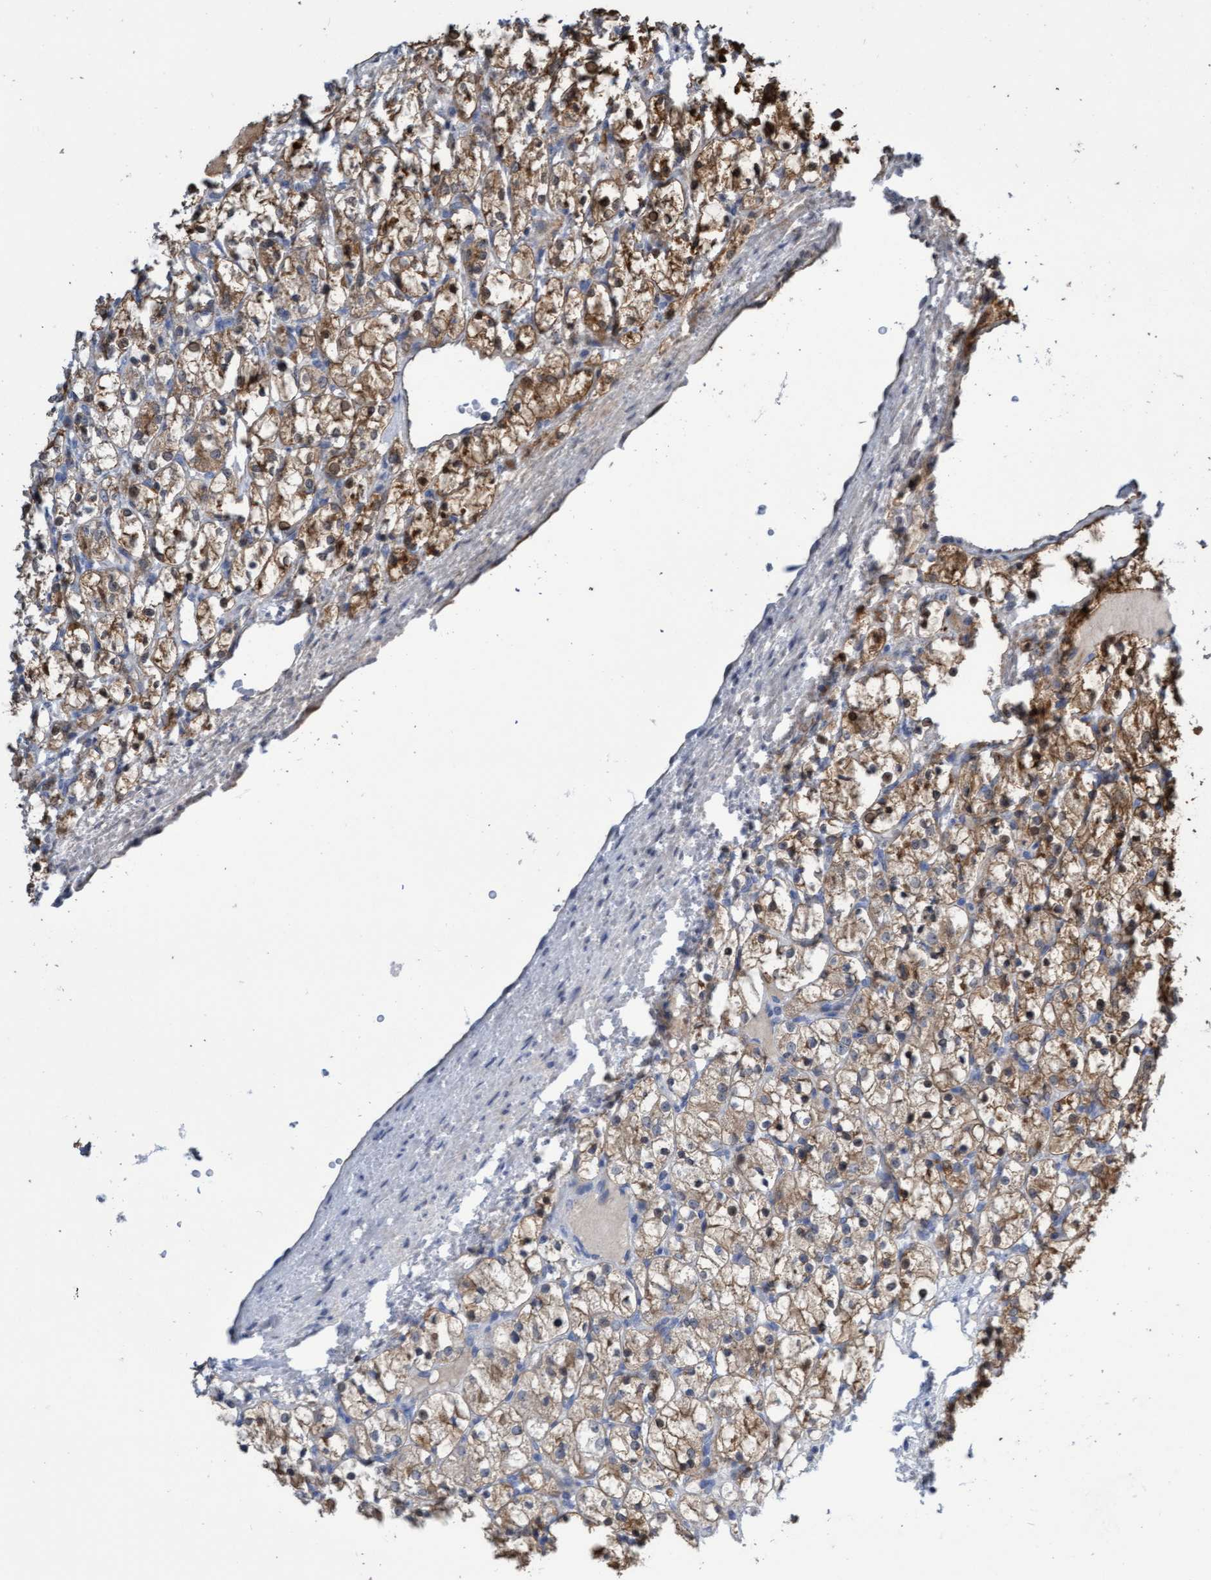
{"staining": {"intensity": "moderate", "quantity": "25%-75%", "location": "cytoplasmic/membranous"}, "tissue": "renal cancer", "cell_type": "Tumor cells", "image_type": "cancer", "snomed": [{"axis": "morphology", "description": "Adenocarcinoma, NOS"}, {"axis": "topography", "description": "Kidney"}], "caption": "Immunohistochemical staining of renal adenocarcinoma reveals medium levels of moderate cytoplasmic/membranous positivity in approximately 25%-75% of tumor cells. Immunohistochemistry stains the protein of interest in brown and the nuclei are stained blue.", "gene": "ITFG1", "patient": {"sex": "female", "age": 69}}